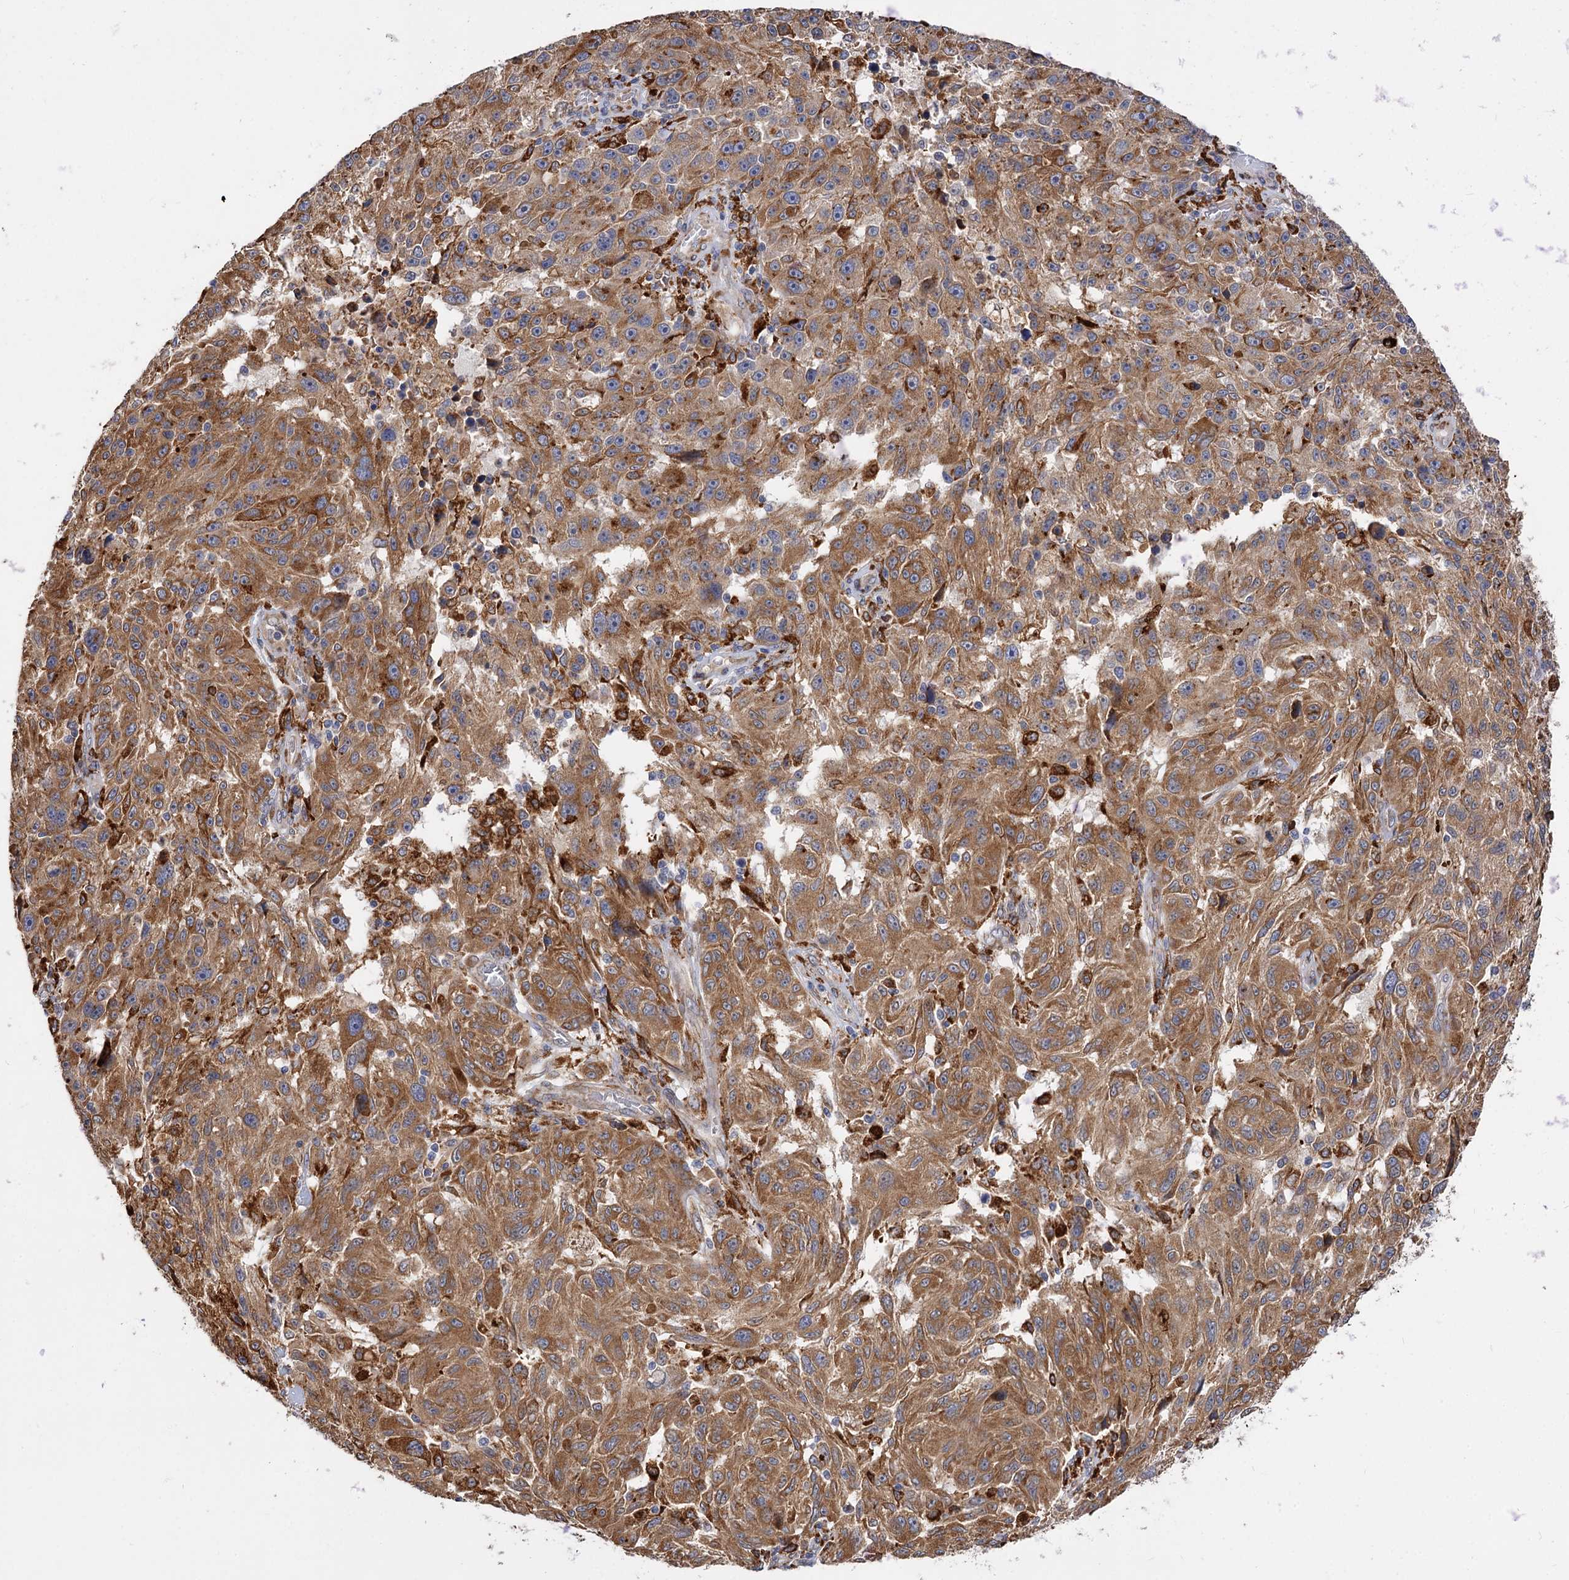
{"staining": {"intensity": "moderate", "quantity": ">75%", "location": "cytoplasmic/membranous"}, "tissue": "melanoma", "cell_type": "Tumor cells", "image_type": "cancer", "snomed": [{"axis": "morphology", "description": "Malignant melanoma, NOS"}, {"axis": "topography", "description": "Skin"}], "caption": "Malignant melanoma was stained to show a protein in brown. There is medium levels of moderate cytoplasmic/membranous positivity in approximately >75% of tumor cells.", "gene": "PPIP5K2", "patient": {"sex": "male", "age": 53}}